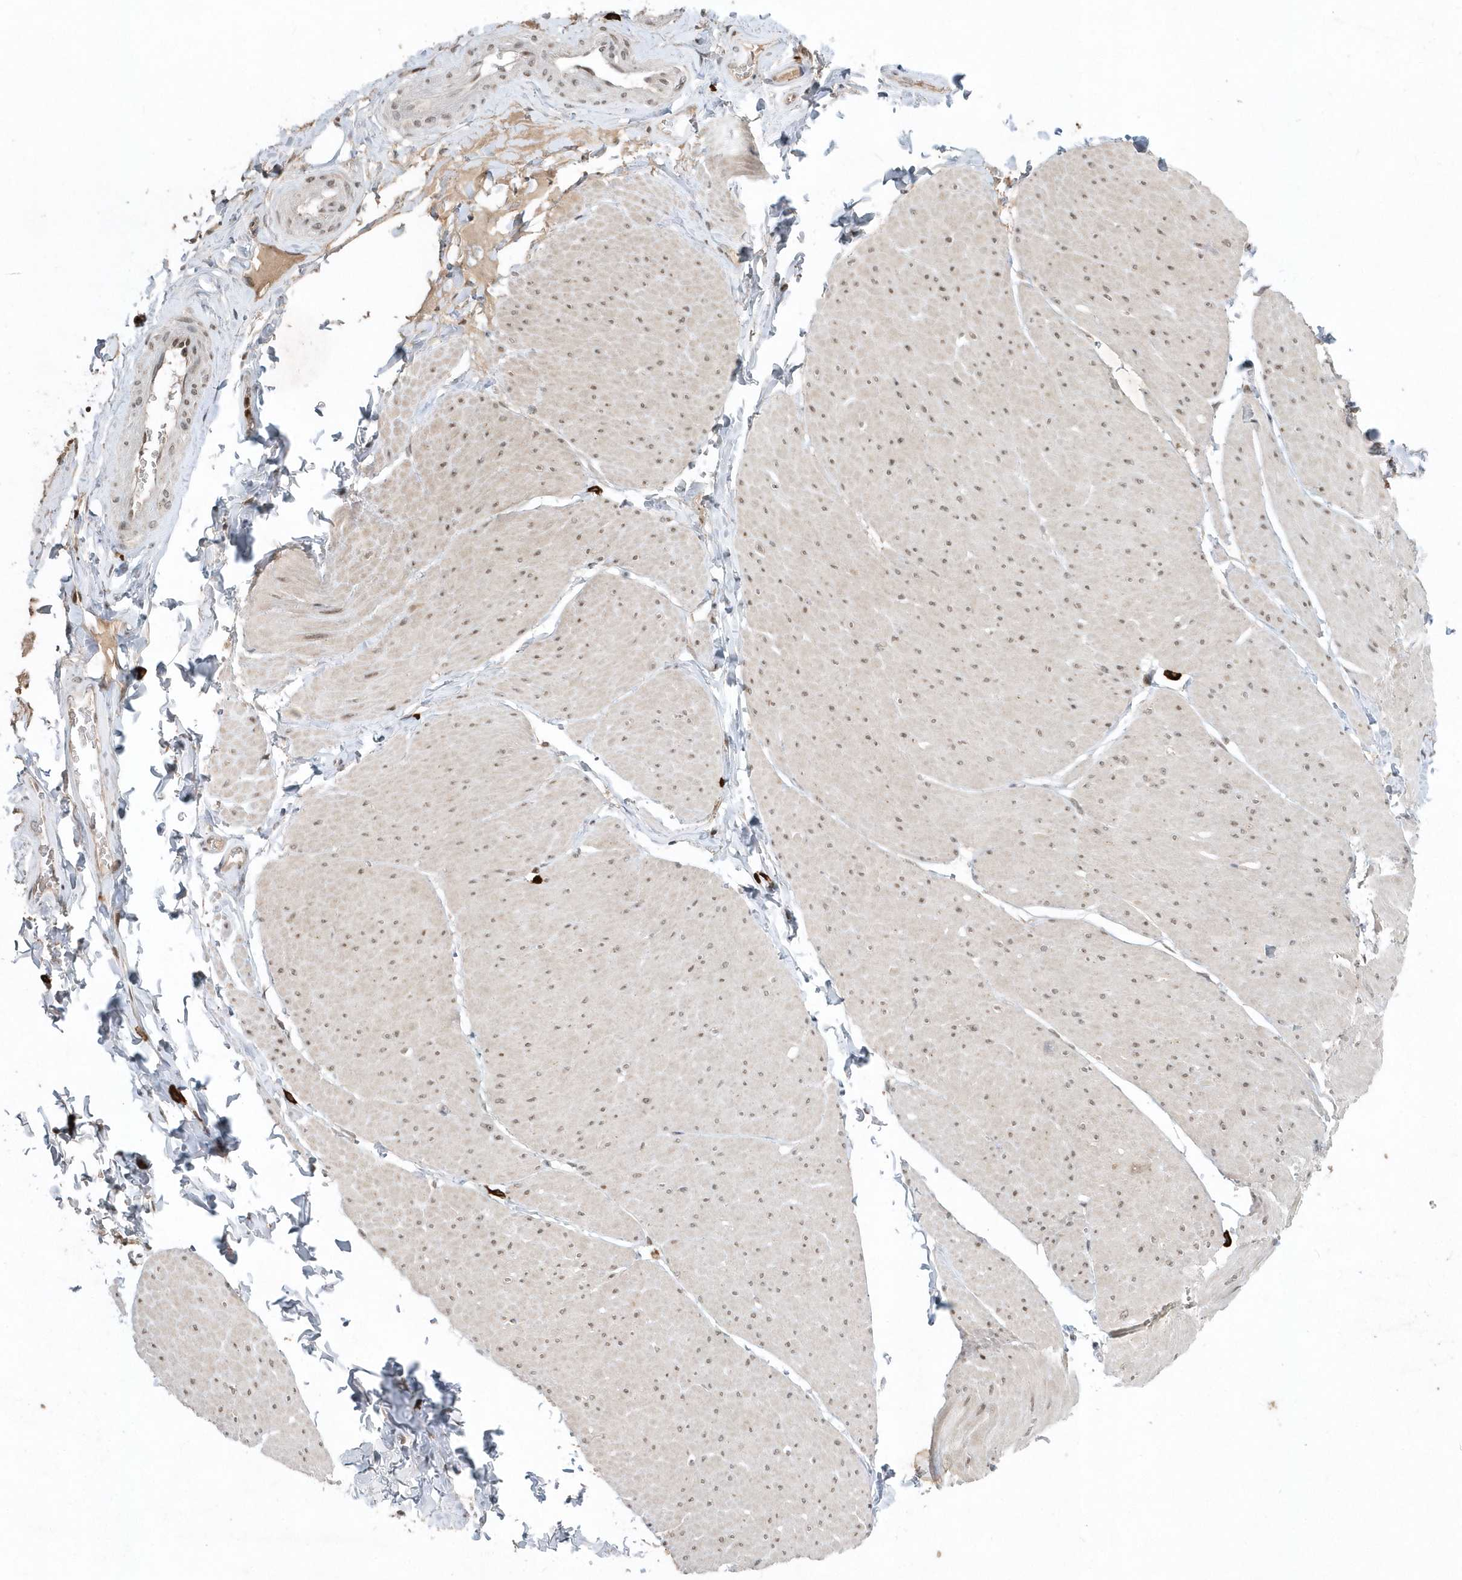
{"staining": {"intensity": "weak", "quantity": ">75%", "location": "cytoplasmic/membranous,nuclear"}, "tissue": "smooth muscle", "cell_type": "Smooth muscle cells", "image_type": "normal", "snomed": [{"axis": "morphology", "description": "Urothelial carcinoma, High grade"}, {"axis": "topography", "description": "Urinary bladder"}], "caption": "The micrograph exhibits staining of benign smooth muscle, revealing weak cytoplasmic/membranous,nuclear protein expression (brown color) within smooth muscle cells.", "gene": "EIF2B1", "patient": {"sex": "male", "age": 46}}